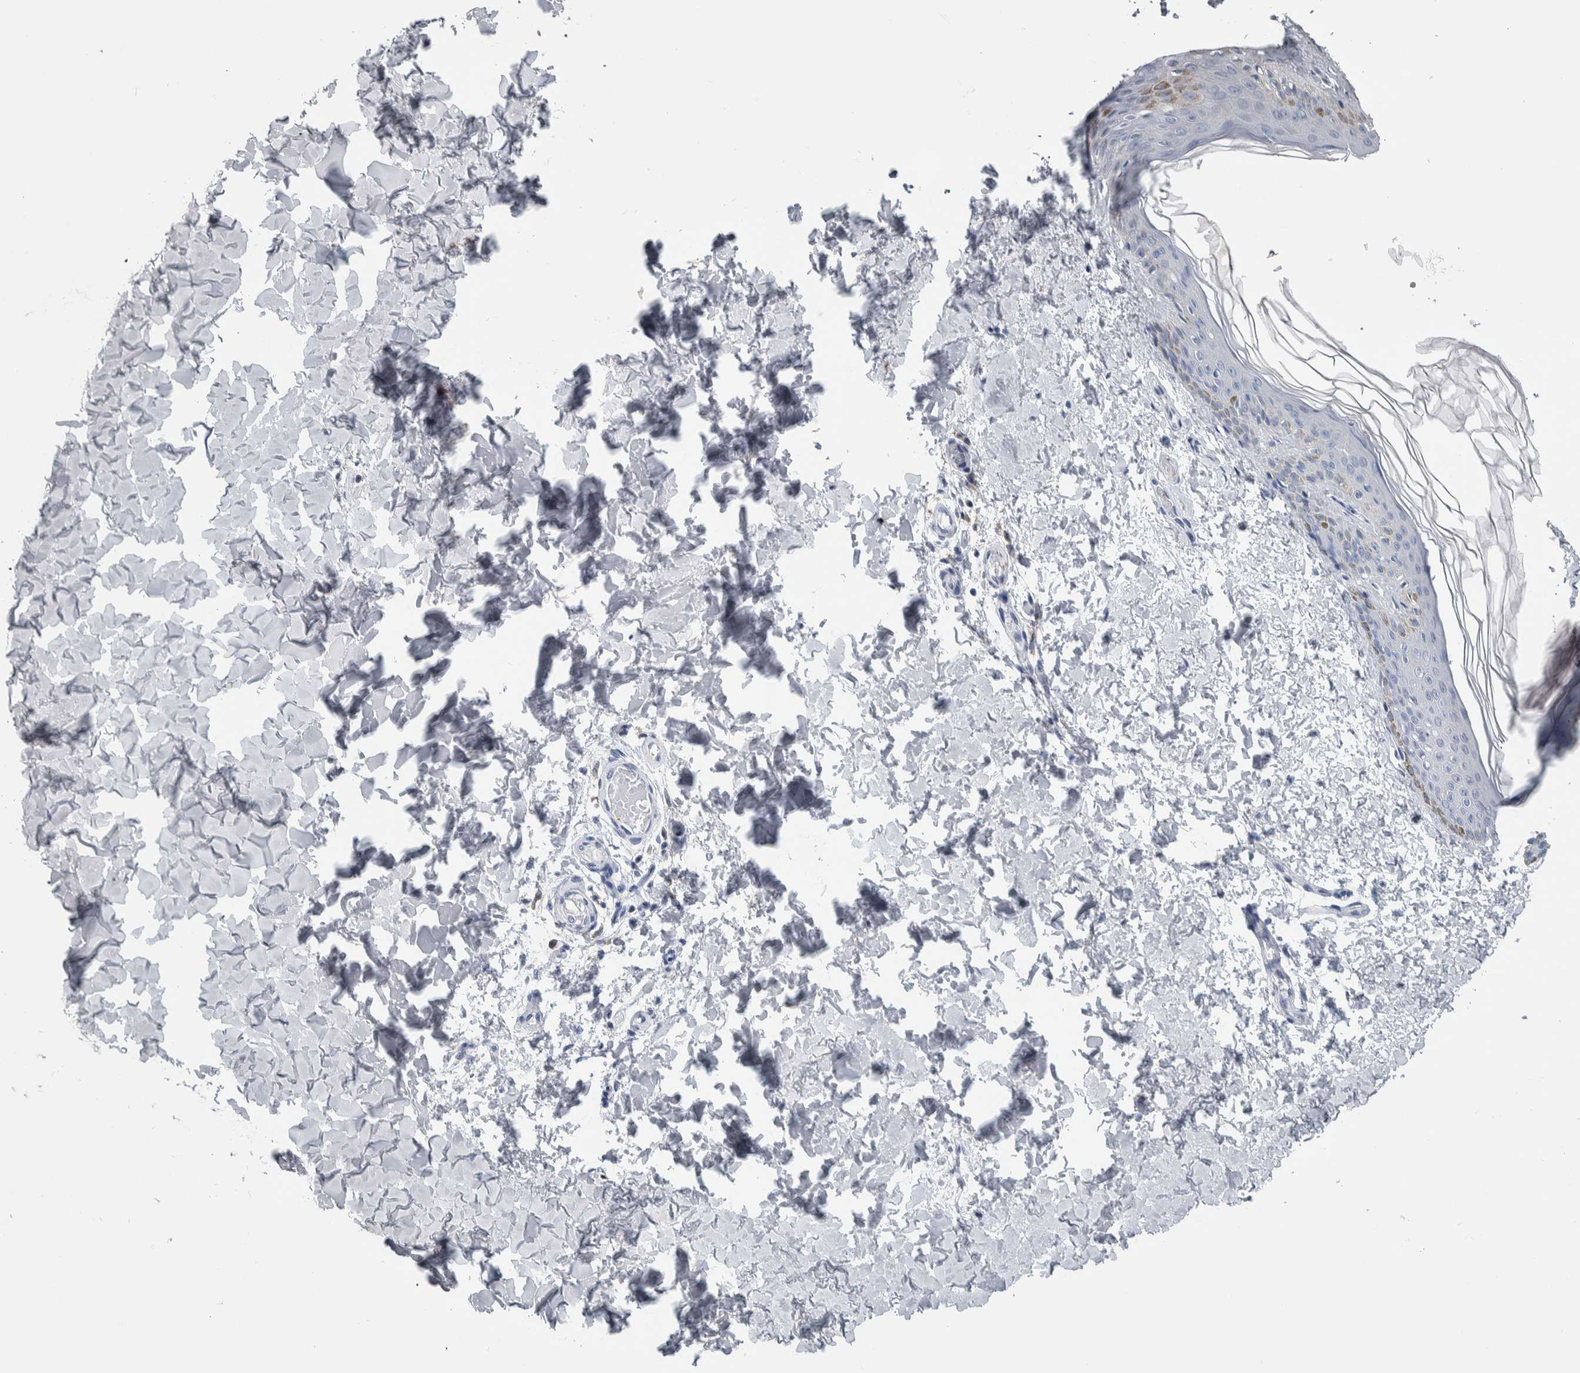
{"staining": {"intensity": "negative", "quantity": "none", "location": "none"}, "tissue": "skin", "cell_type": "Fibroblasts", "image_type": "normal", "snomed": [{"axis": "morphology", "description": "Normal tissue, NOS"}, {"axis": "morphology", "description": "Neoplasm, benign, NOS"}, {"axis": "topography", "description": "Skin"}, {"axis": "topography", "description": "Soft tissue"}], "caption": "DAB (3,3'-diaminobenzidine) immunohistochemical staining of normal skin reveals no significant positivity in fibroblasts. Nuclei are stained in blue.", "gene": "SKAP2", "patient": {"sex": "male", "age": 26}}